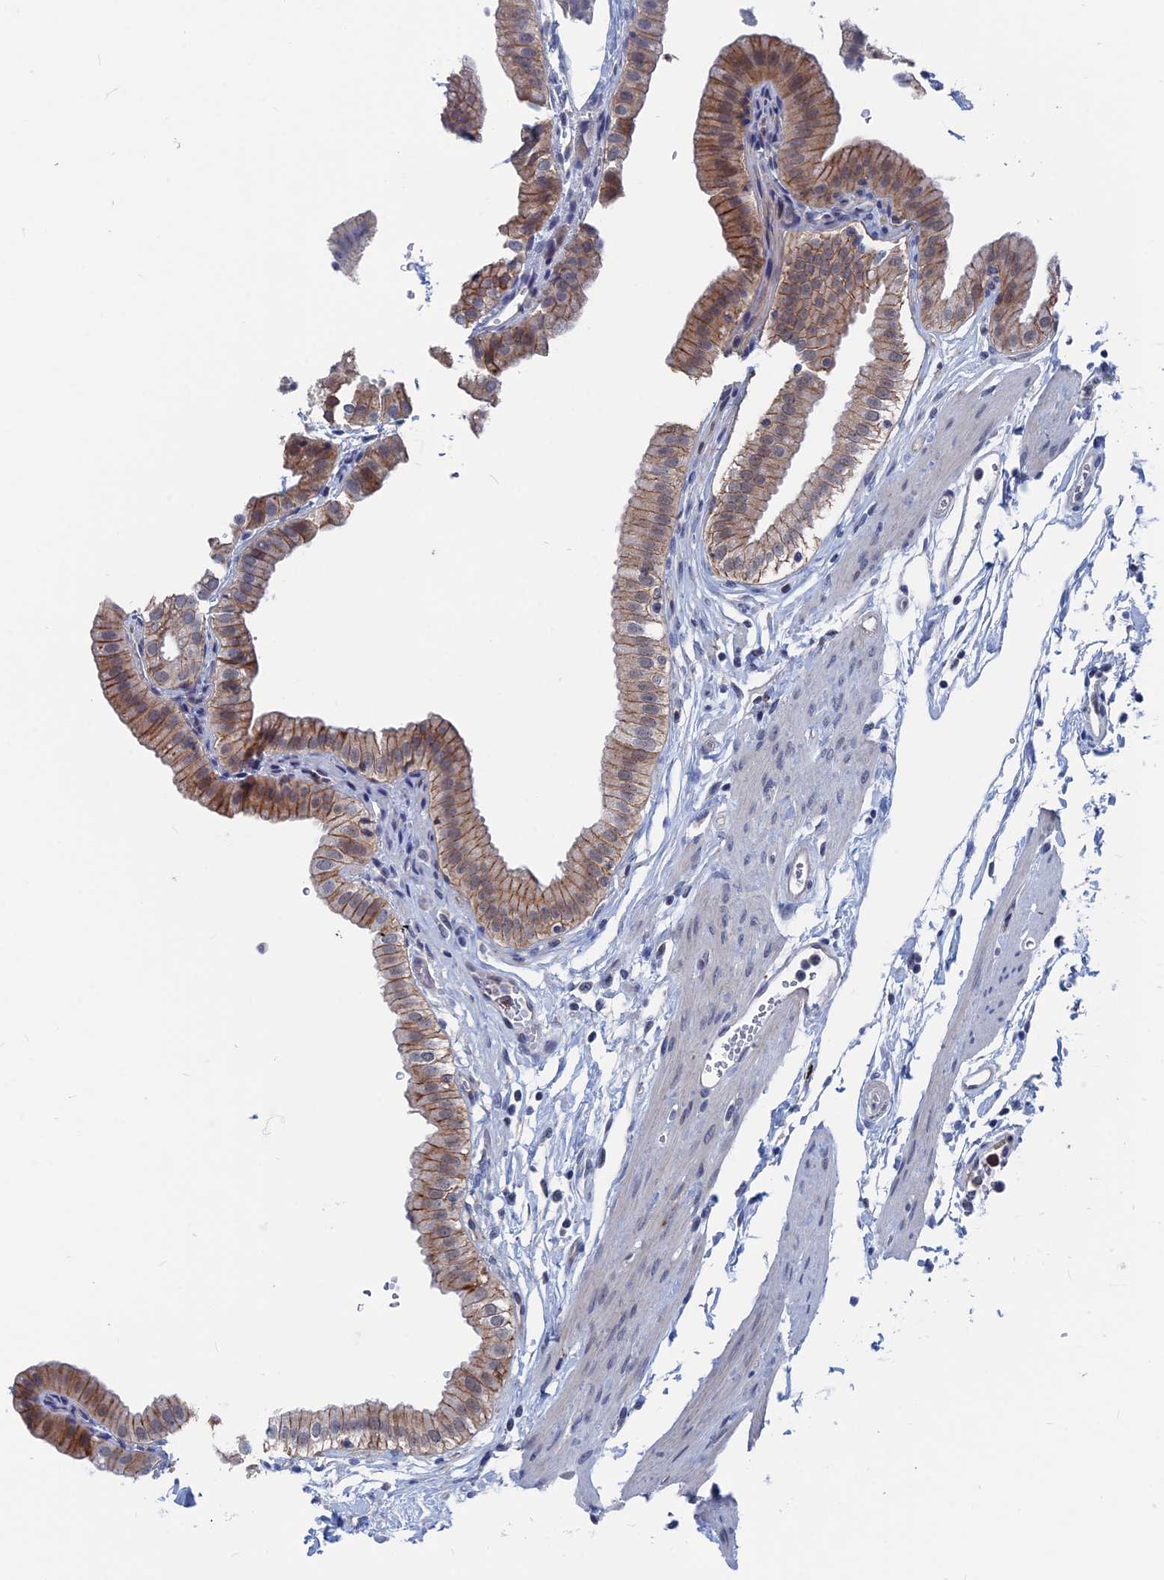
{"staining": {"intensity": "moderate", "quantity": ">75%", "location": "cytoplasmic/membranous"}, "tissue": "gallbladder", "cell_type": "Glandular cells", "image_type": "normal", "snomed": [{"axis": "morphology", "description": "Normal tissue, NOS"}, {"axis": "topography", "description": "Gallbladder"}], "caption": "Gallbladder stained for a protein displays moderate cytoplasmic/membranous positivity in glandular cells. The staining is performed using DAB brown chromogen to label protein expression. The nuclei are counter-stained blue using hematoxylin.", "gene": "MARCHF3", "patient": {"sex": "female", "age": 61}}